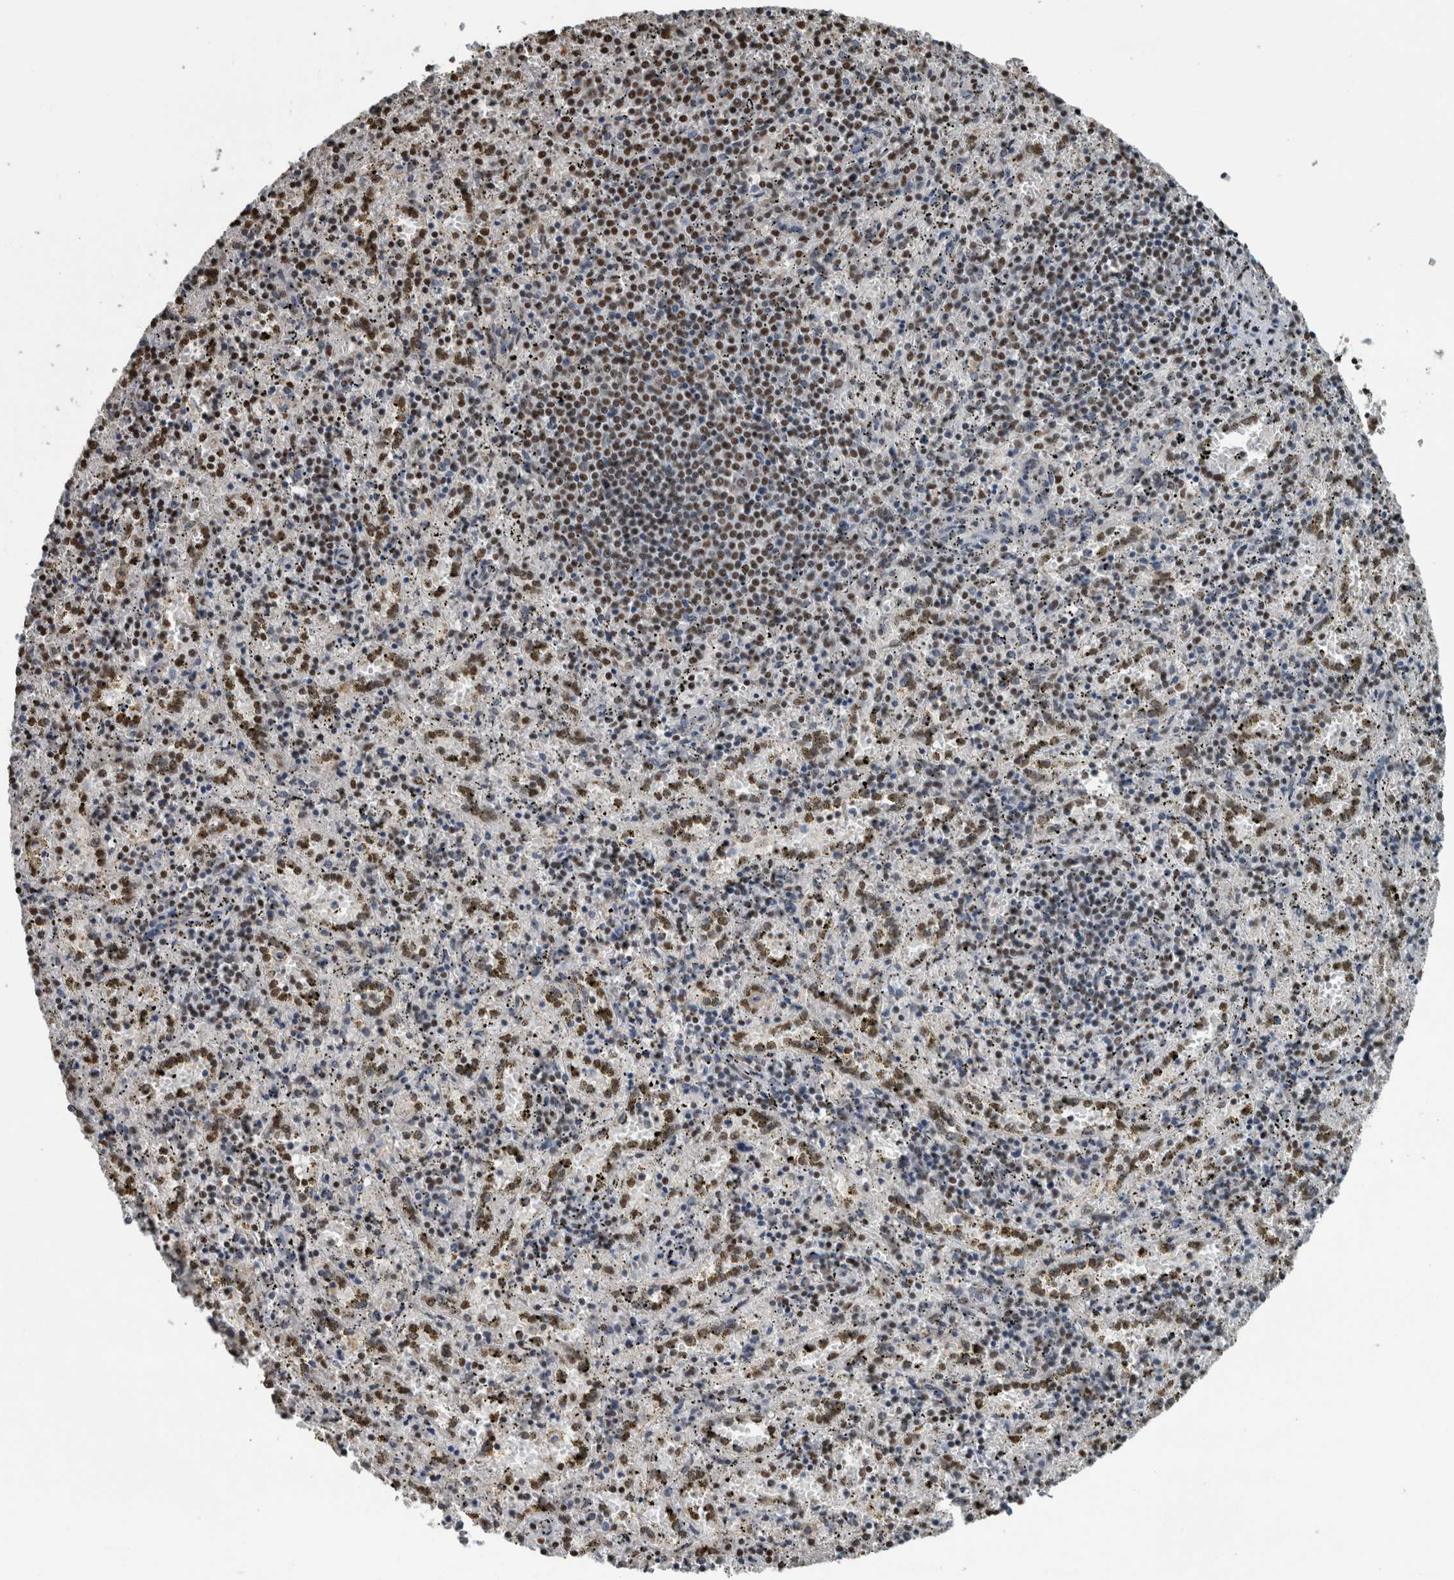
{"staining": {"intensity": "moderate", "quantity": ">75%", "location": "nuclear"}, "tissue": "spleen", "cell_type": "Cells in red pulp", "image_type": "normal", "snomed": [{"axis": "morphology", "description": "Normal tissue, NOS"}, {"axis": "topography", "description": "Spleen"}], "caption": "Spleen stained with a brown dye exhibits moderate nuclear positive expression in about >75% of cells in red pulp.", "gene": "TGS1", "patient": {"sex": "male", "age": 11}}